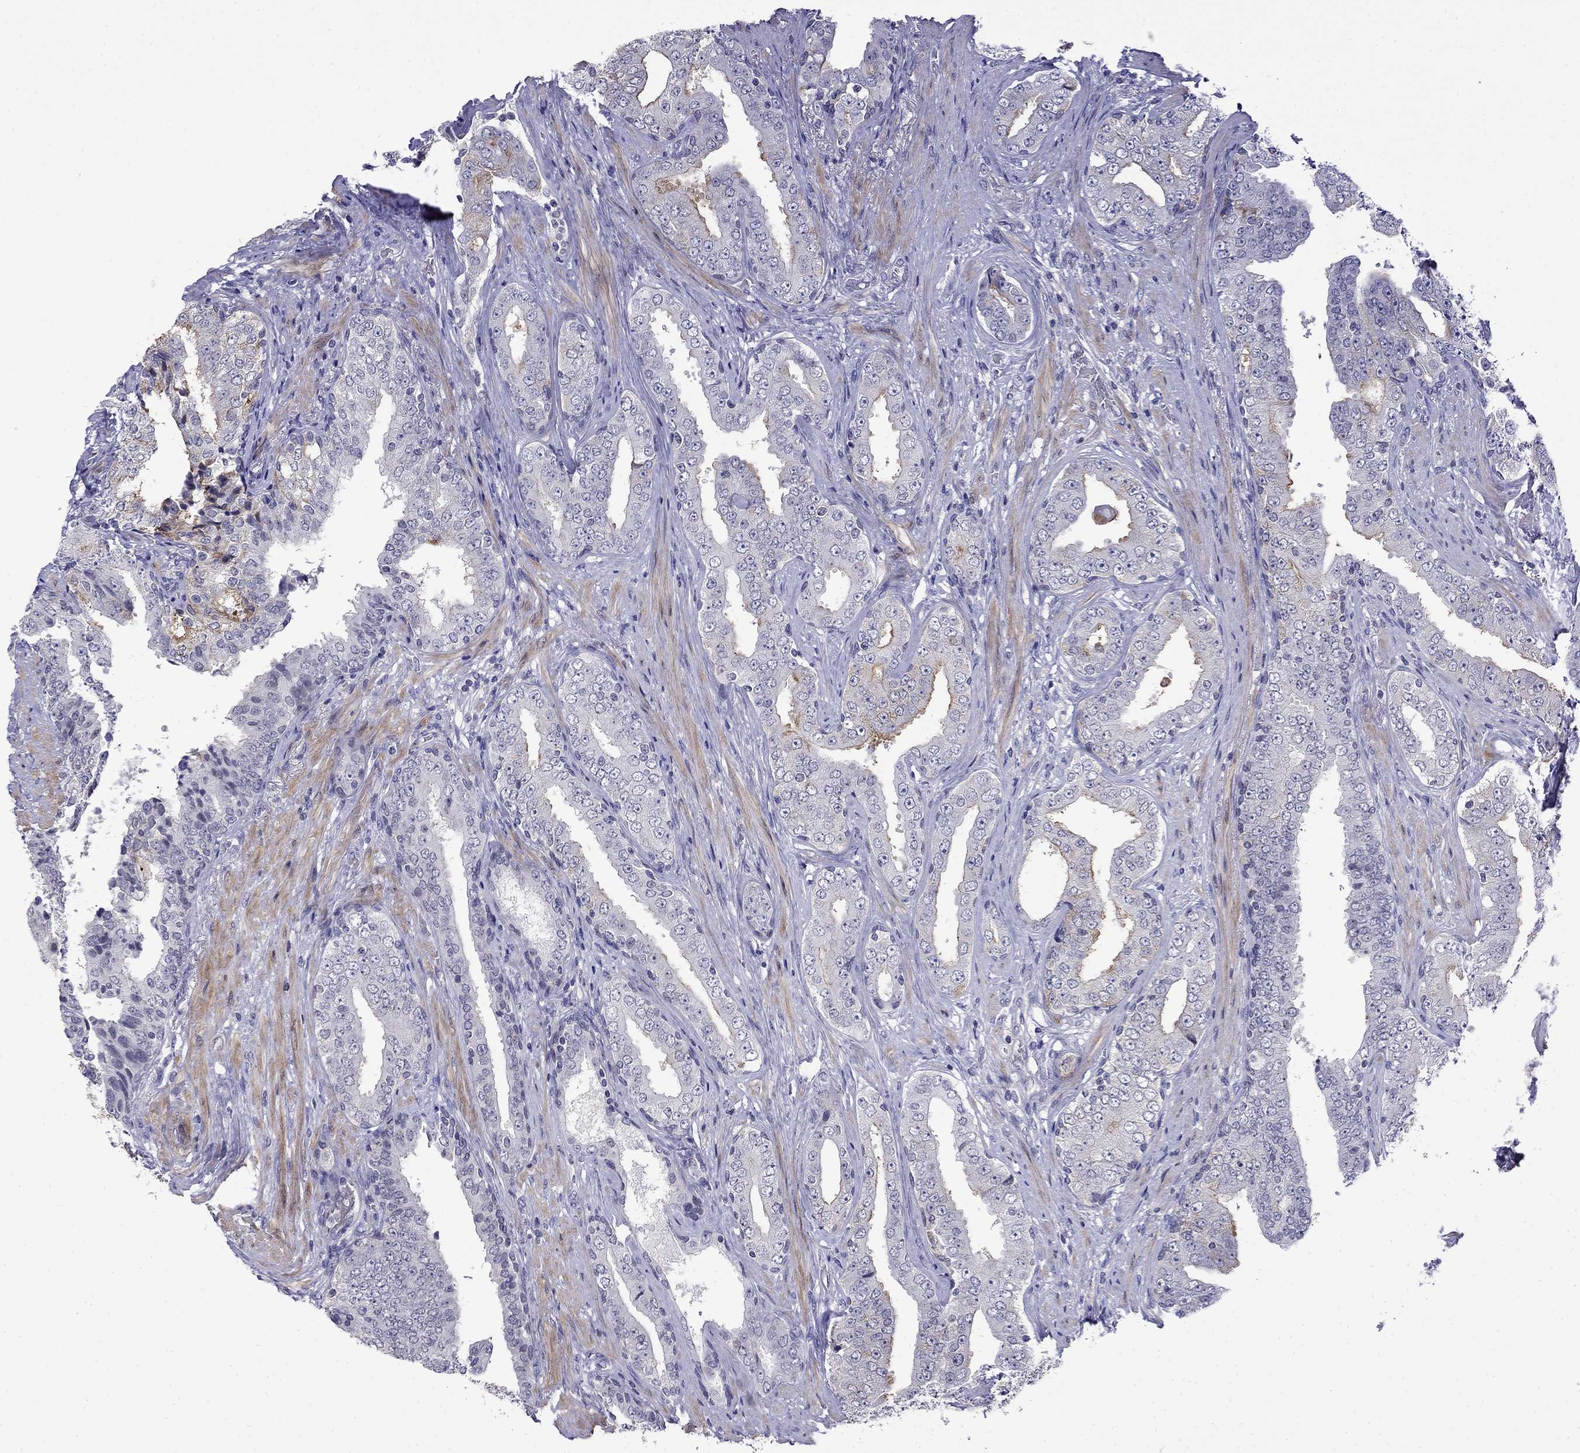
{"staining": {"intensity": "negative", "quantity": "none", "location": "none"}, "tissue": "prostate cancer", "cell_type": "Tumor cells", "image_type": "cancer", "snomed": [{"axis": "morphology", "description": "Adenocarcinoma, Low grade"}, {"axis": "topography", "description": "Prostate and seminal vesicle, NOS"}], "caption": "DAB immunohistochemical staining of low-grade adenocarcinoma (prostate) shows no significant expression in tumor cells.", "gene": "PRR18", "patient": {"sex": "male", "age": 61}}